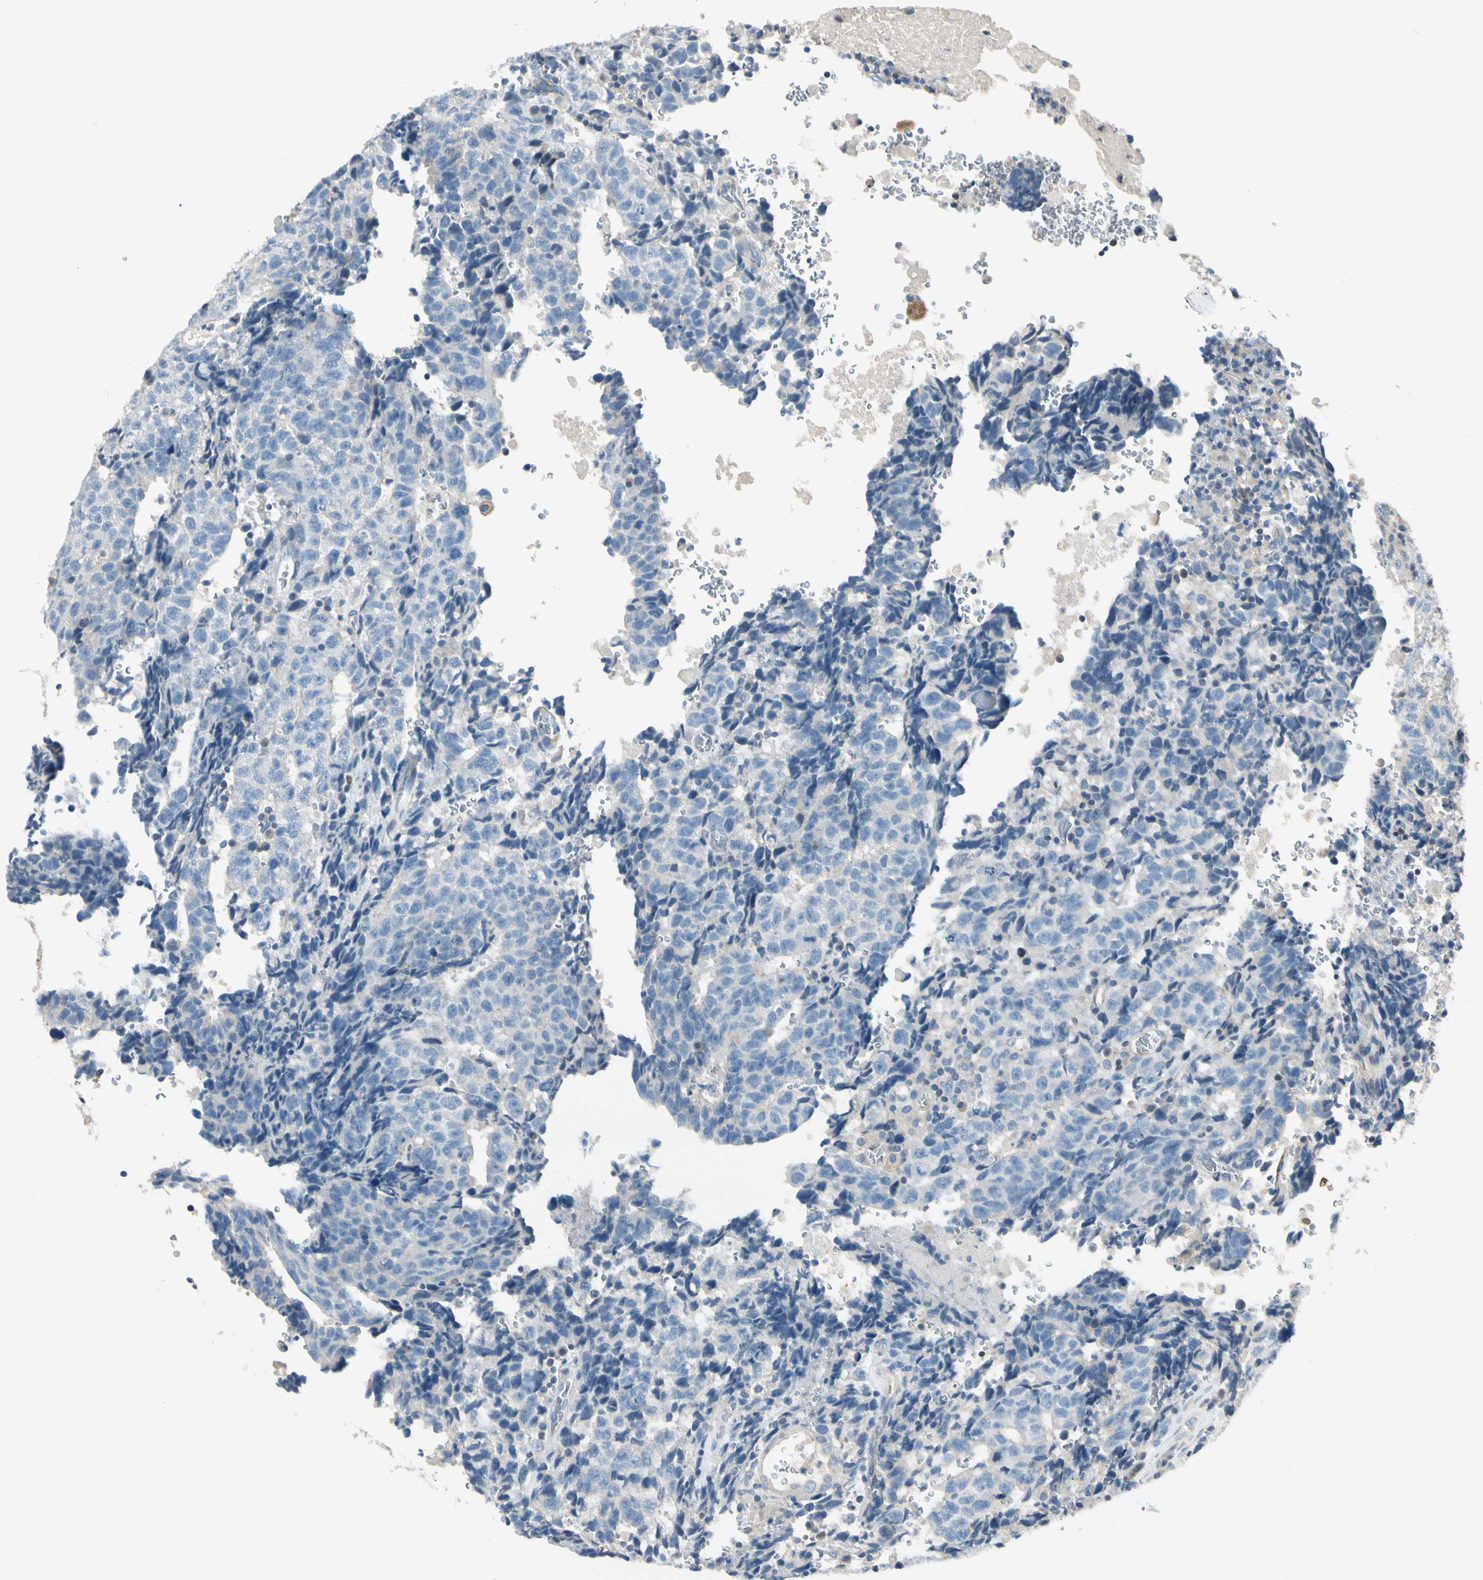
{"staining": {"intensity": "negative", "quantity": "none", "location": "none"}, "tissue": "testis cancer", "cell_type": "Tumor cells", "image_type": "cancer", "snomed": [{"axis": "morphology", "description": "Necrosis, NOS"}, {"axis": "morphology", "description": "Carcinoma, Embryonal, NOS"}, {"axis": "topography", "description": "Testis"}], "caption": "A high-resolution histopathology image shows immunohistochemistry staining of testis embryonal carcinoma, which exhibits no significant positivity in tumor cells.", "gene": "CDH6", "patient": {"sex": "male", "age": 19}}